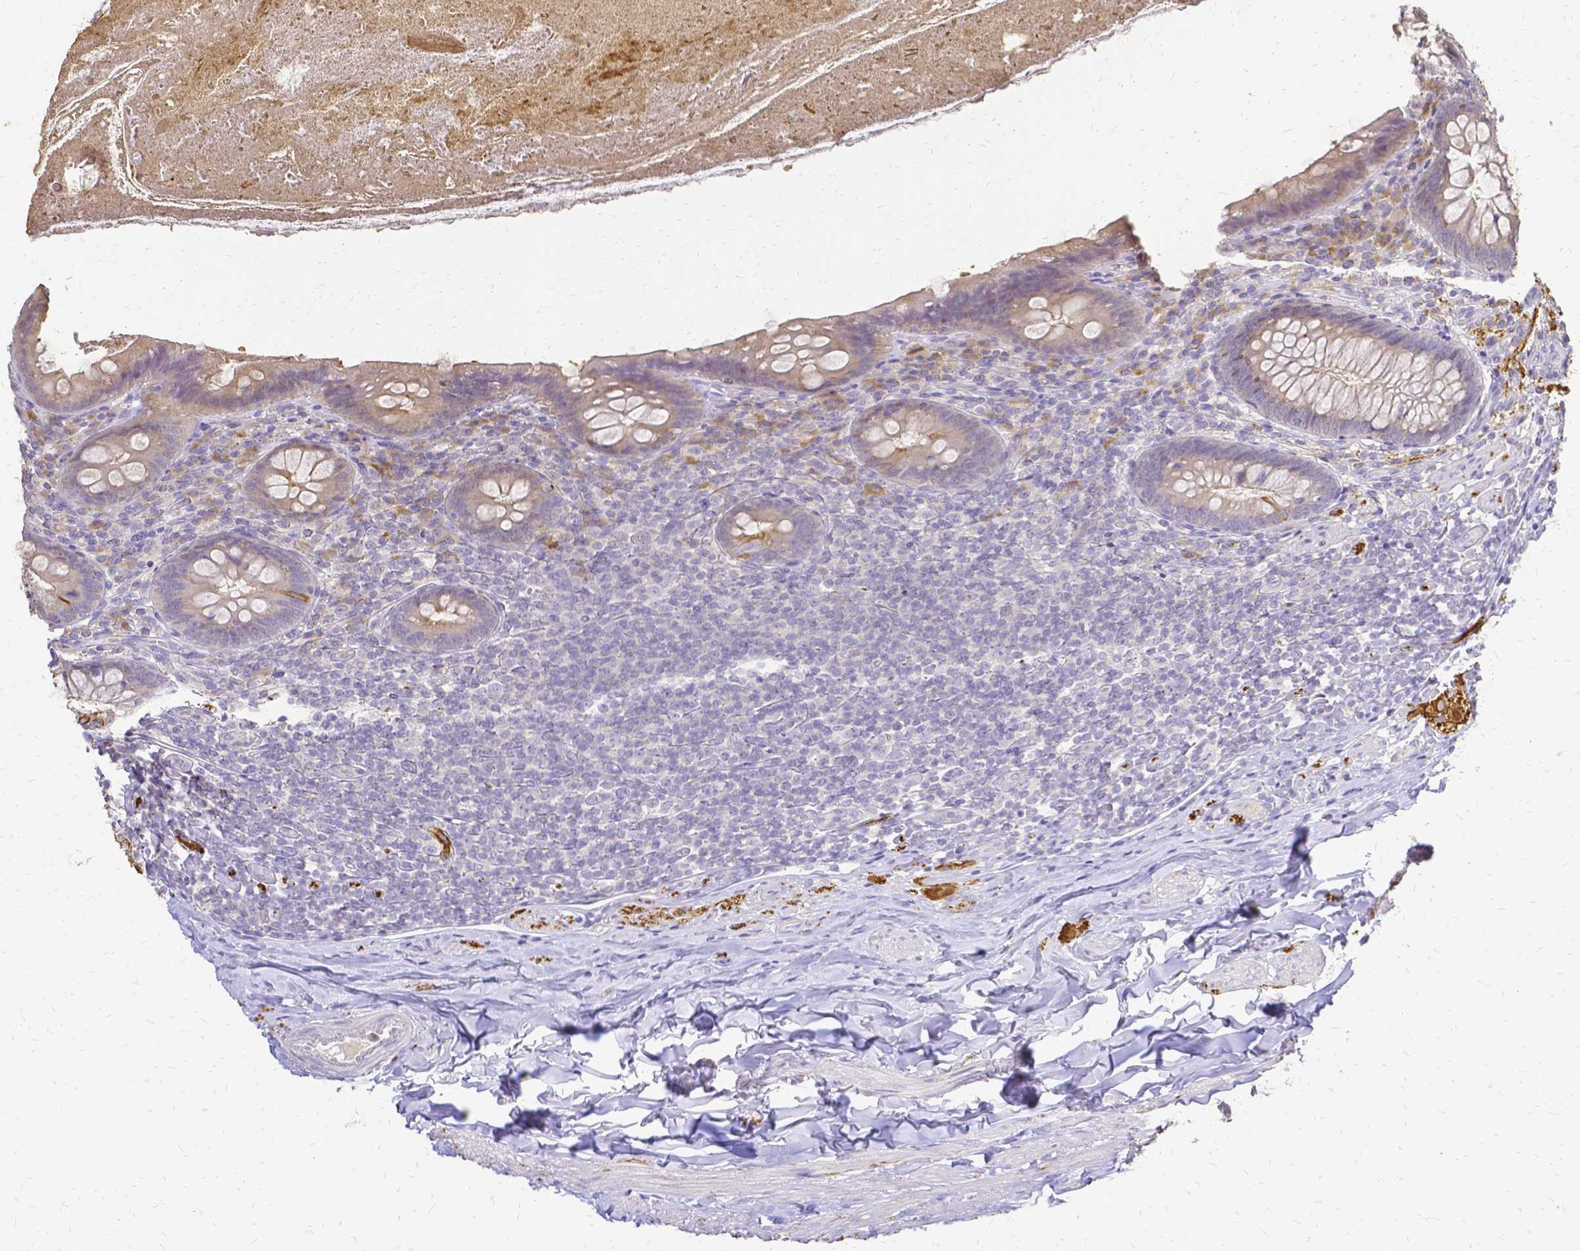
{"staining": {"intensity": "weak", "quantity": "<25%", "location": "cytoplasmic/membranous"}, "tissue": "appendix", "cell_type": "Glandular cells", "image_type": "normal", "snomed": [{"axis": "morphology", "description": "Normal tissue, NOS"}, {"axis": "topography", "description": "Appendix"}], "caption": "This micrograph is of unremarkable appendix stained with IHC to label a protein in brown with the nuclei are counter-stained blue. There is no staining in glandular cells. (Immunohistochemistry, brightfield microscopy, high magnification).", "gene": "CIB1", "patient": {"sex": "male", "age": 47}}